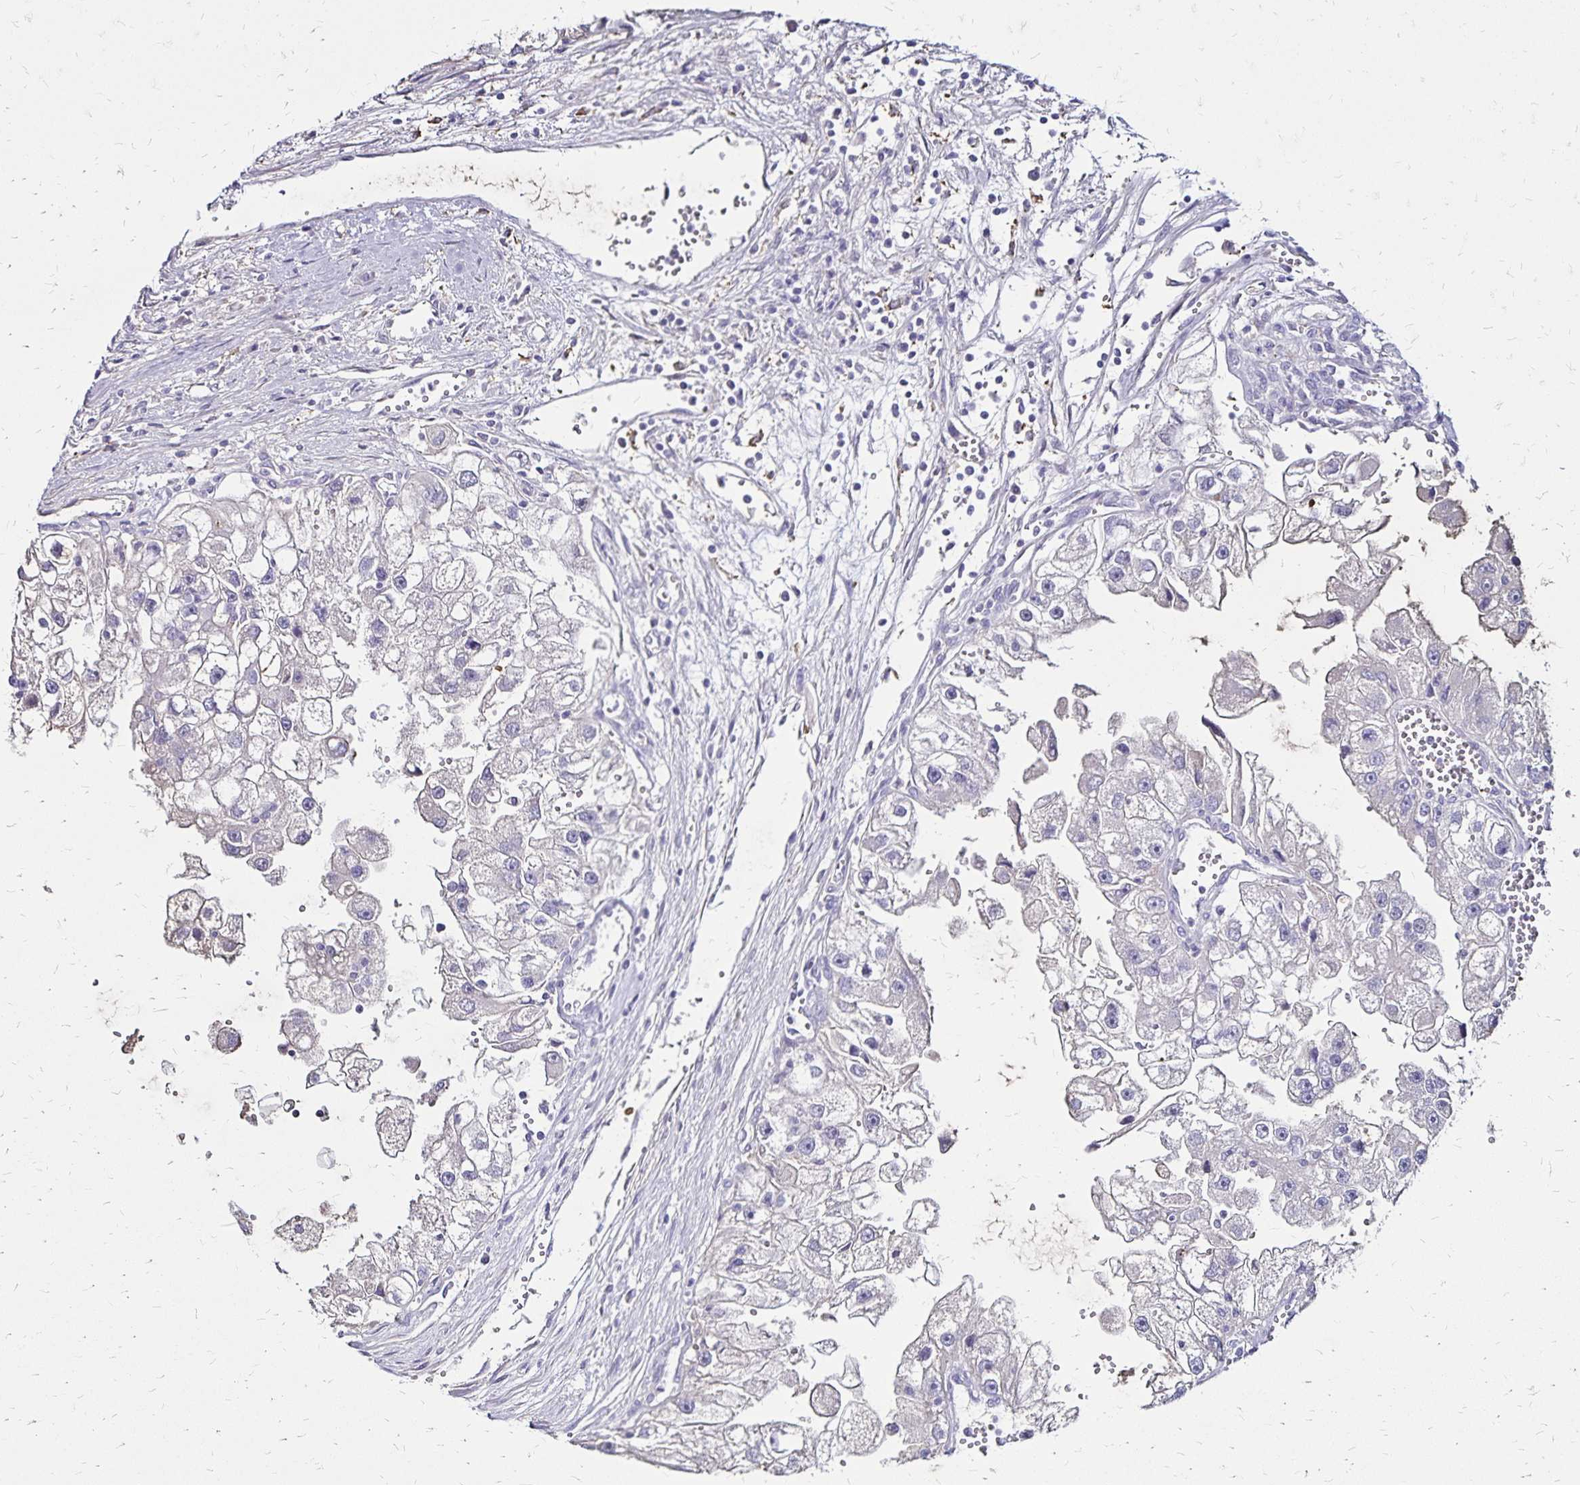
{"staining": {"intensity": "negative", "quantity": "none", "location": "none"}, "tissue": "renal cancer", "cell_type": "Tumor cells", "image_type": "cancer", "snomed": [{"axis": "morphology", "description": "Adenocarcinoma, NOS"}, {"axis": "topography", "description": "Kidney"}], "caption": "High power microscopy photomicrograph of an IHC micrograph of renal adenocarcinoma, revealing no significant expression in tumor cells.", "gene": "KISS1", "patient": {"sex": "male", "age": 63}}